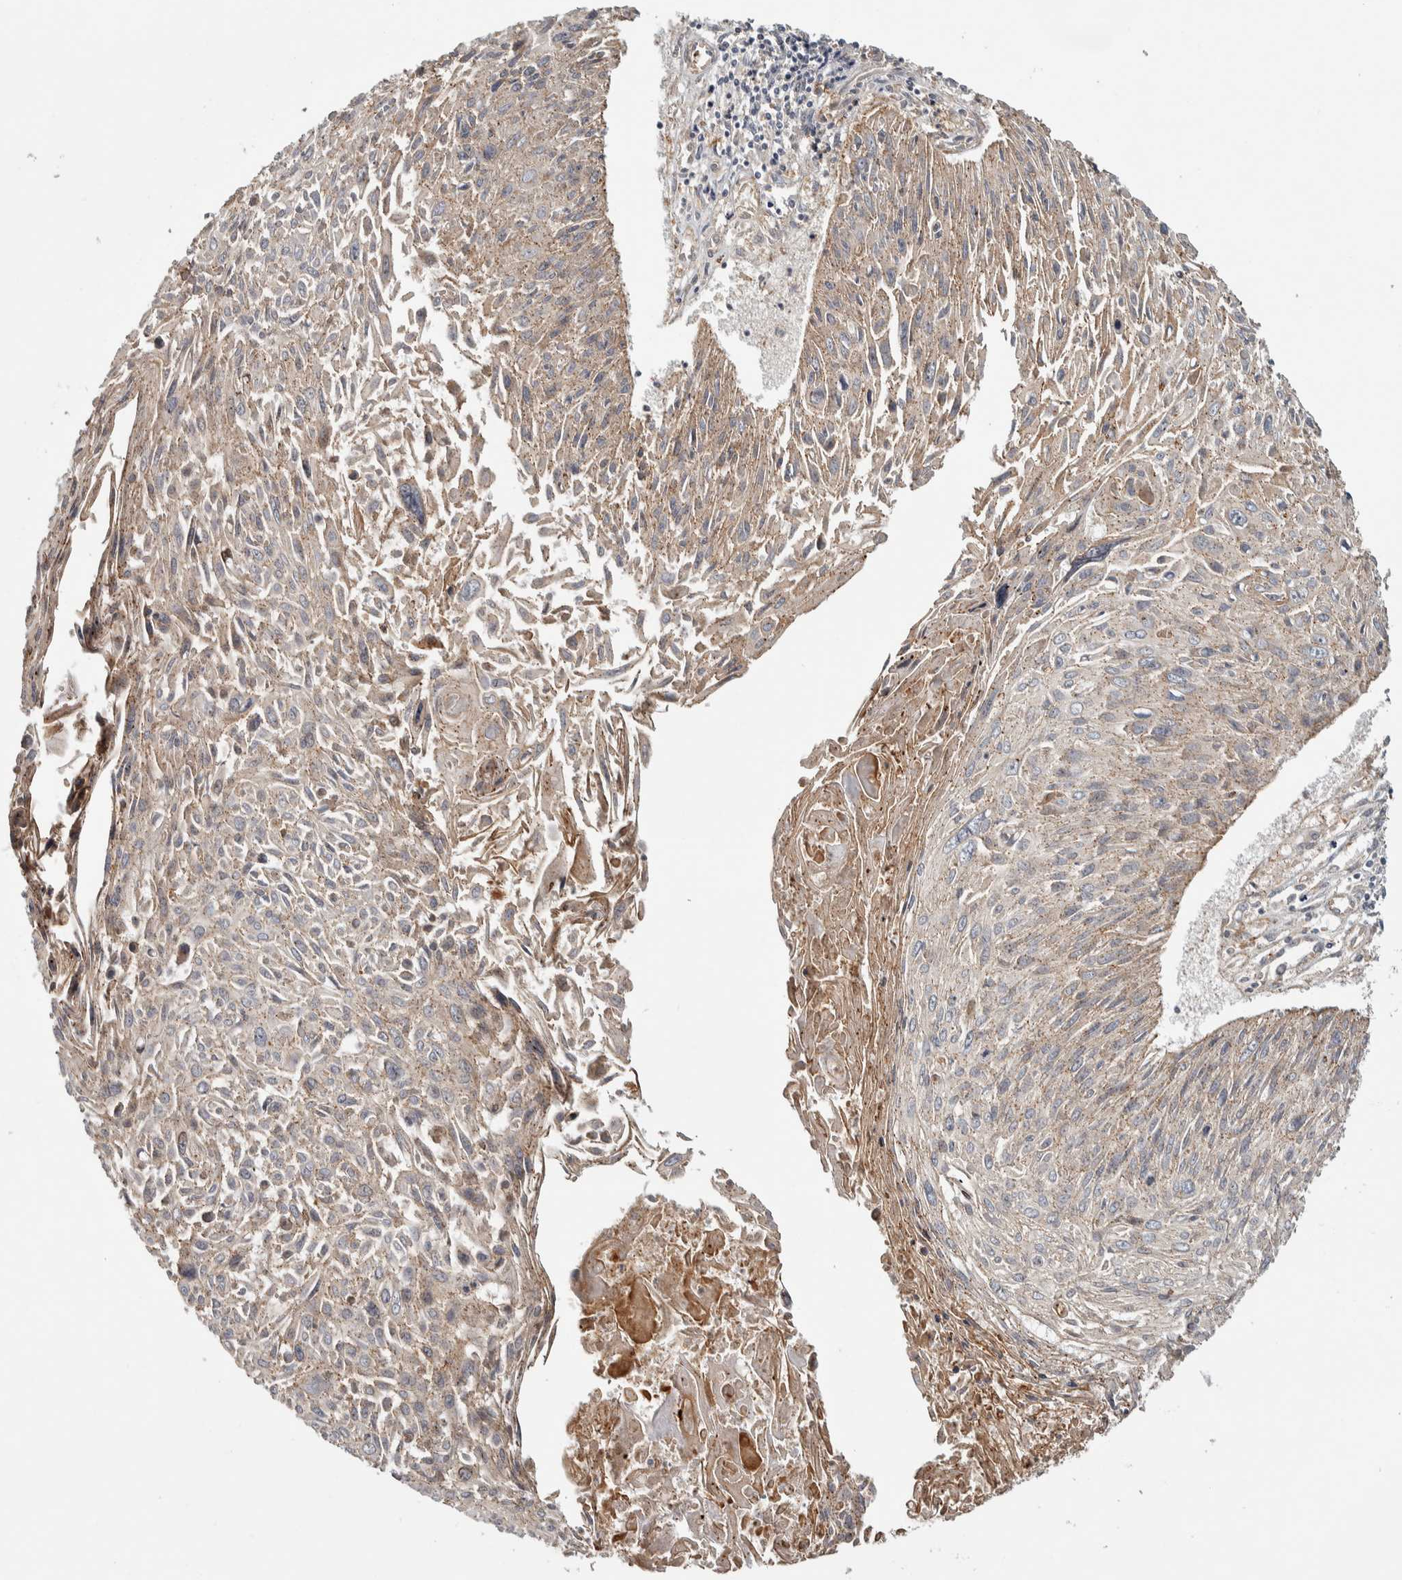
{"staining": {"intensity": "weak", "quantity": ">75%", "location": "cytoplasmic/membranous"}, "tissue": "cervical cancer", "cell_type": "Tumor cells", "image_type": "cancer", "snomed": [{"axis": "morphology", "description": "Squamous cell carcinoma, NOS"}, {"axis": "topography", "description": "Cervix"}], "caption": "The photomicrograph exhibits staining of squamous cell carcinoma (cervical), revealing weak cytoplasmic/membranous protein expression (brown color) within tumor cells.", "gene": "TBC1D31", "patient": {"sex": "female", "age": 51}}